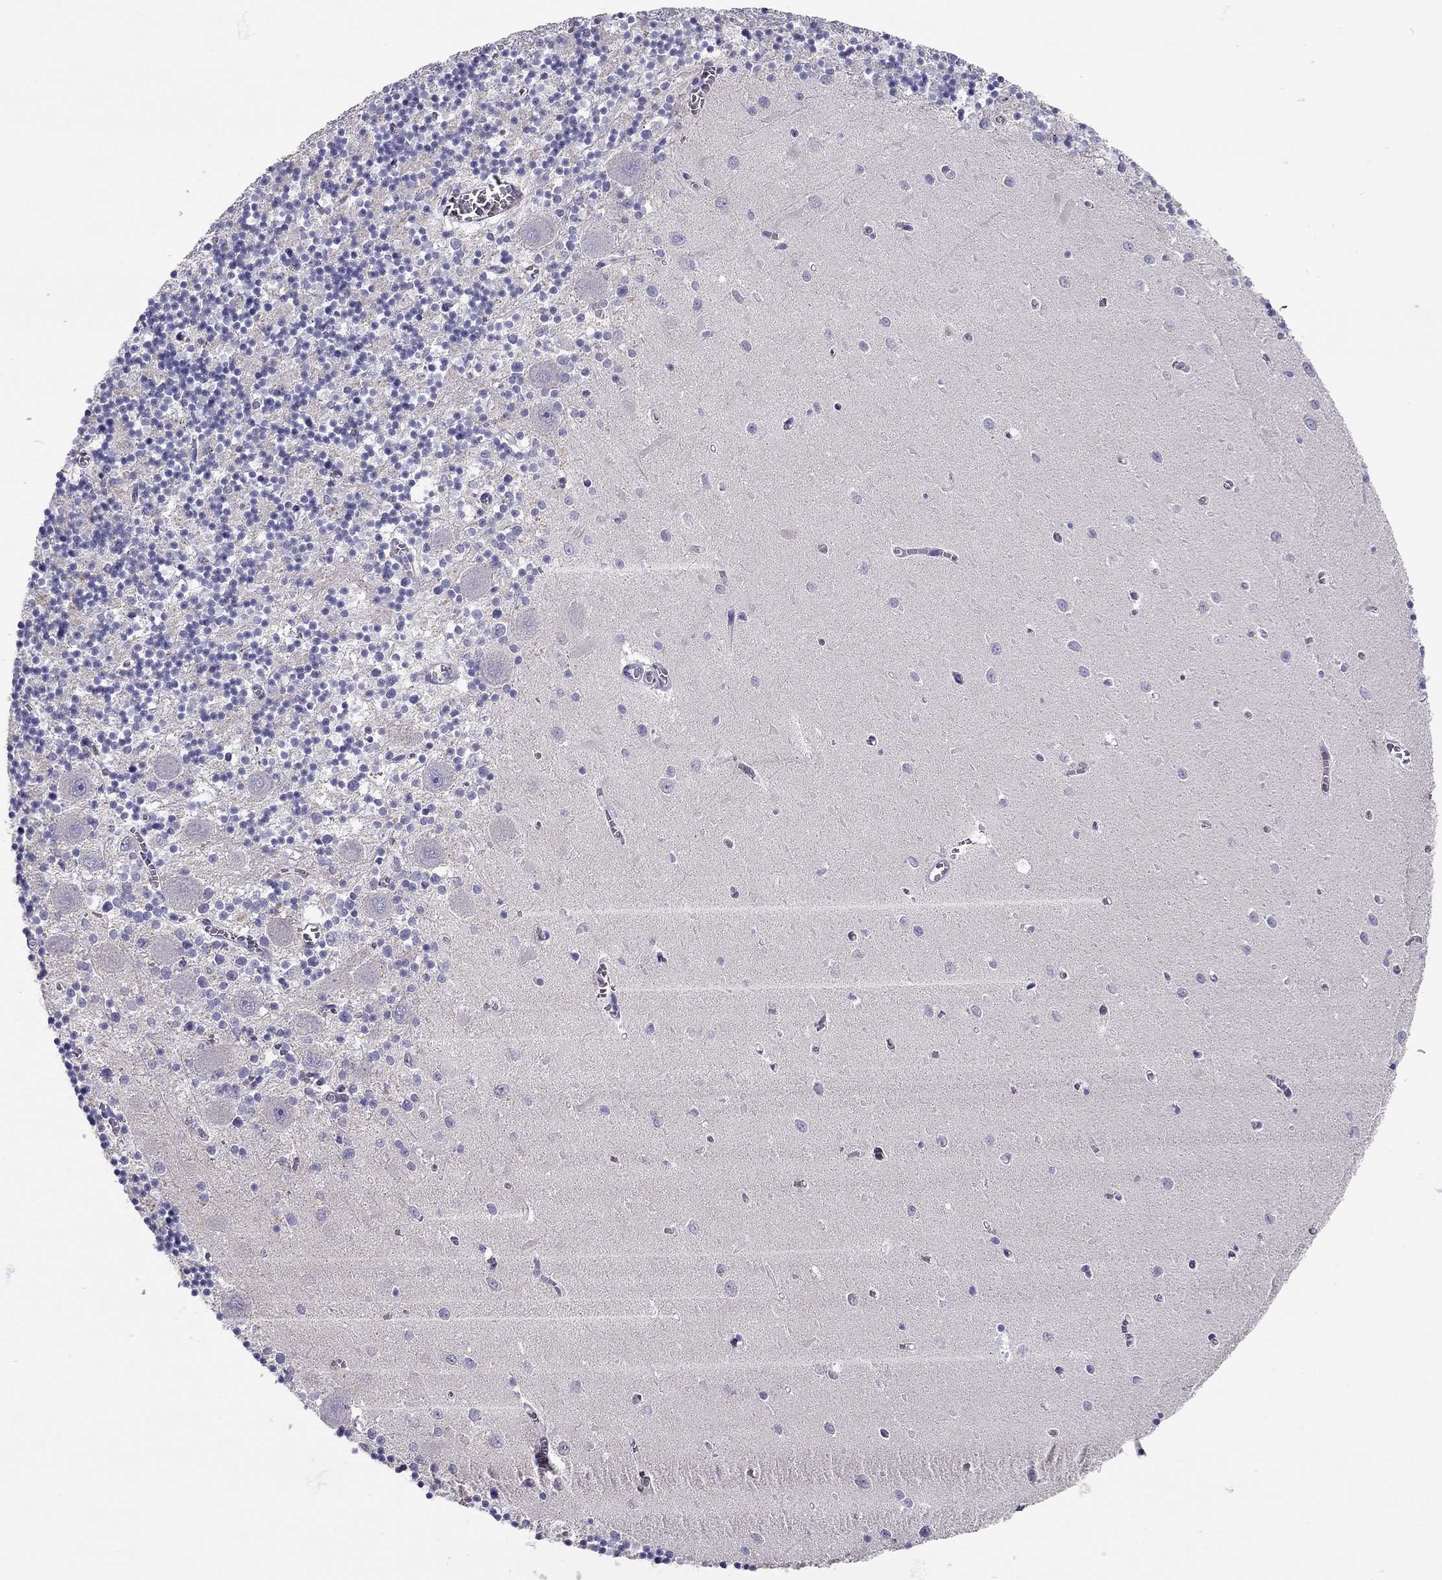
{"staining": {"intensity": "negative", "quantity": "none", "location": "none"}, "tissue": "cerebellum", "cell_type": "Cells in granular layer", "image_type": "normal", "snomed": [{"axis": "morphology", "description": "Normal tissue, NOS"}, {"axis": "topography", "description": "Cerebellum"}], "caption": "An image of cerebellum stained for a protein shows no brown staining in cells in granular layer. (Brightfield microscopy of DAB (3,3'-diaminobenzidine) immunohistochemistry (IHC) at high magnification).", "gene": "SCARB1", "patient": {"sex": "female", "age": 64}}